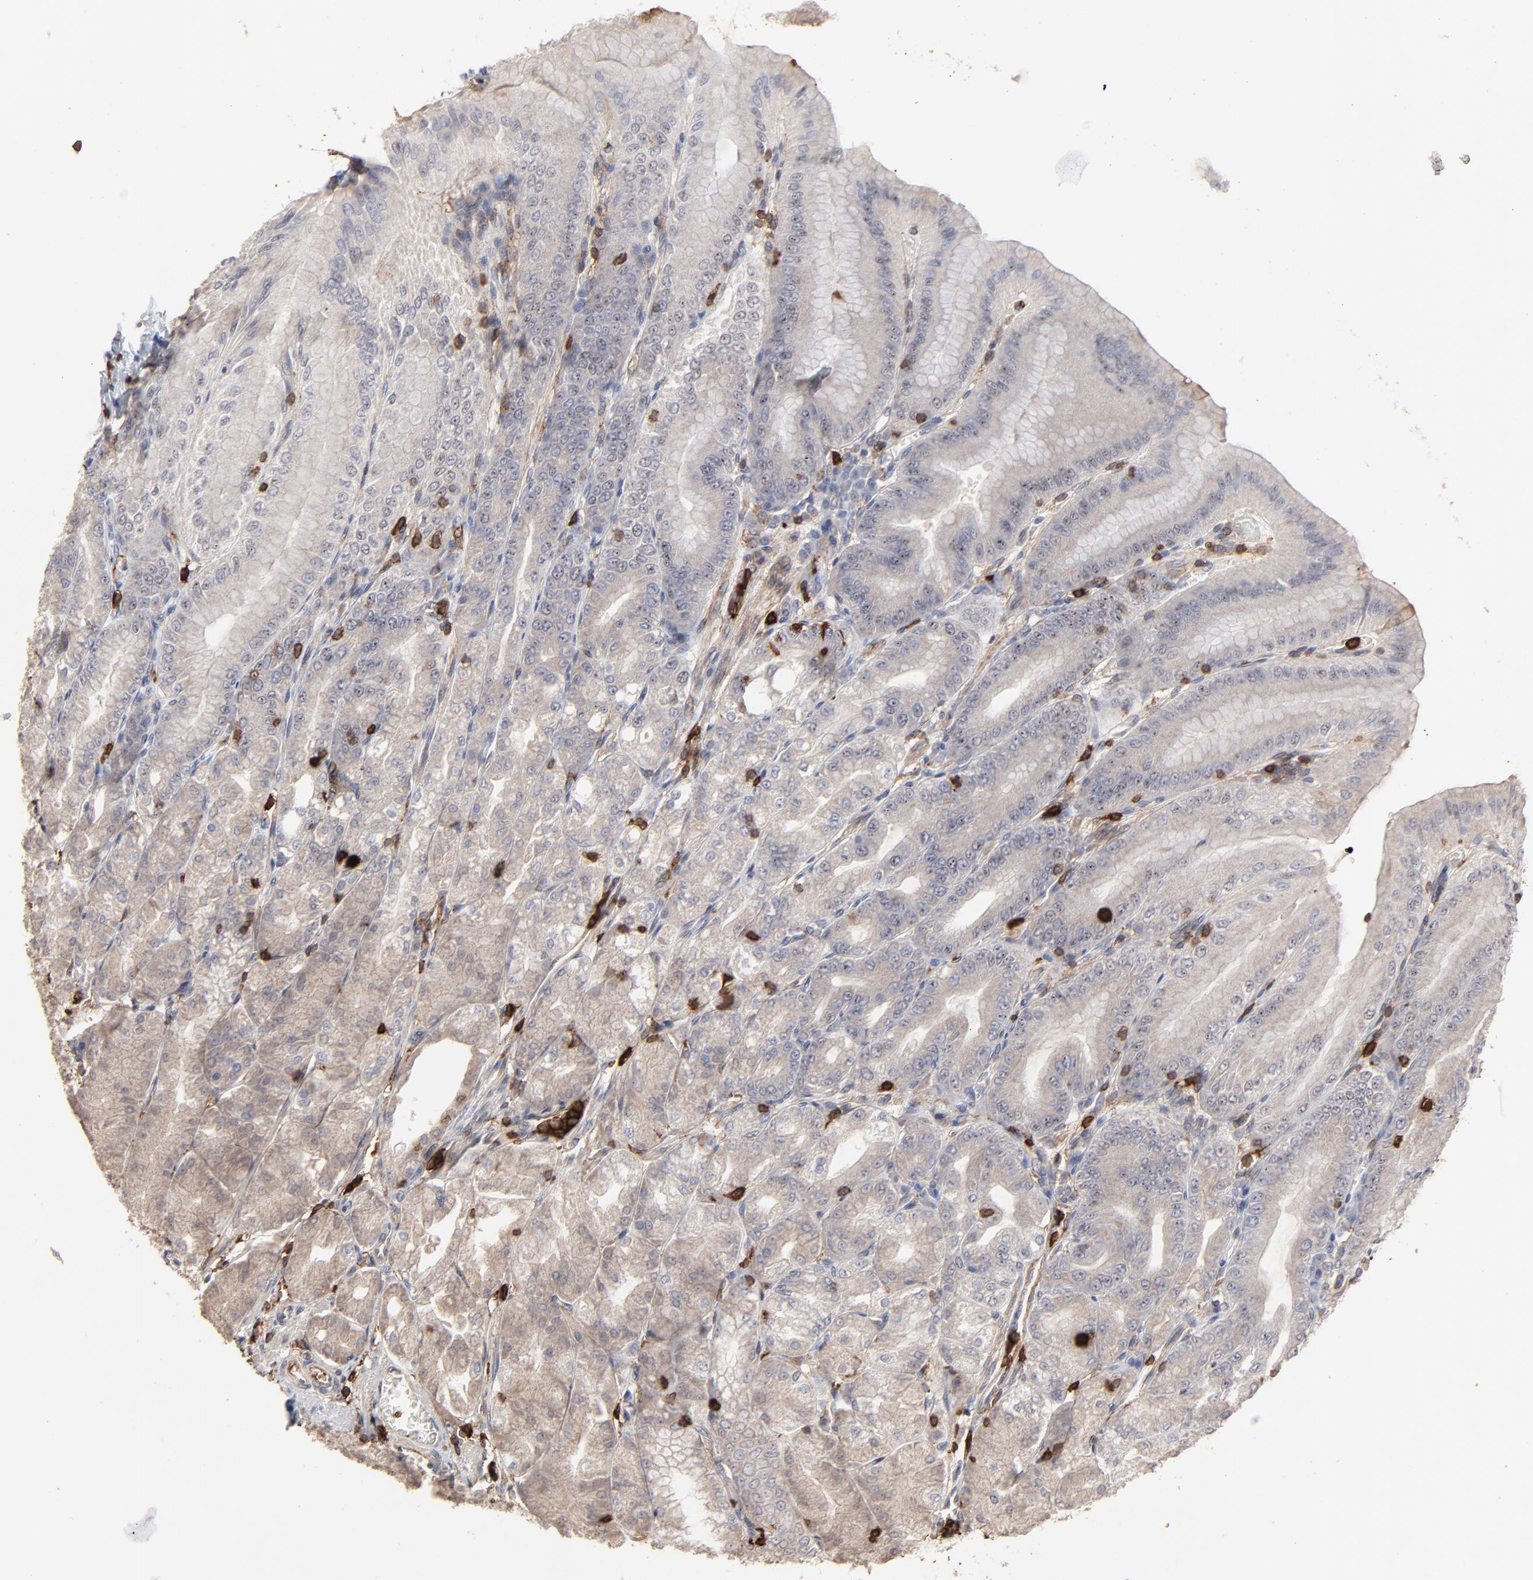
{"staining": {"intensity": "negative", "quantity": "none", "location": "none"}, "tissue": "stomach", "cell_type": "Glandular cells", "image_type": "normal", "snomed": [{"axis": "morphology", "description": "Normal tissue, NOS"}, {"axis": "topography", "description": "Stomach, lower"}], "caption": "Micrograph shows no significant protein positivity in glandular cells of benign stomach. Nuclei are stained in blue.", "gene": "SLC6A14", "patient": {"sex": "male", "age": 71}}